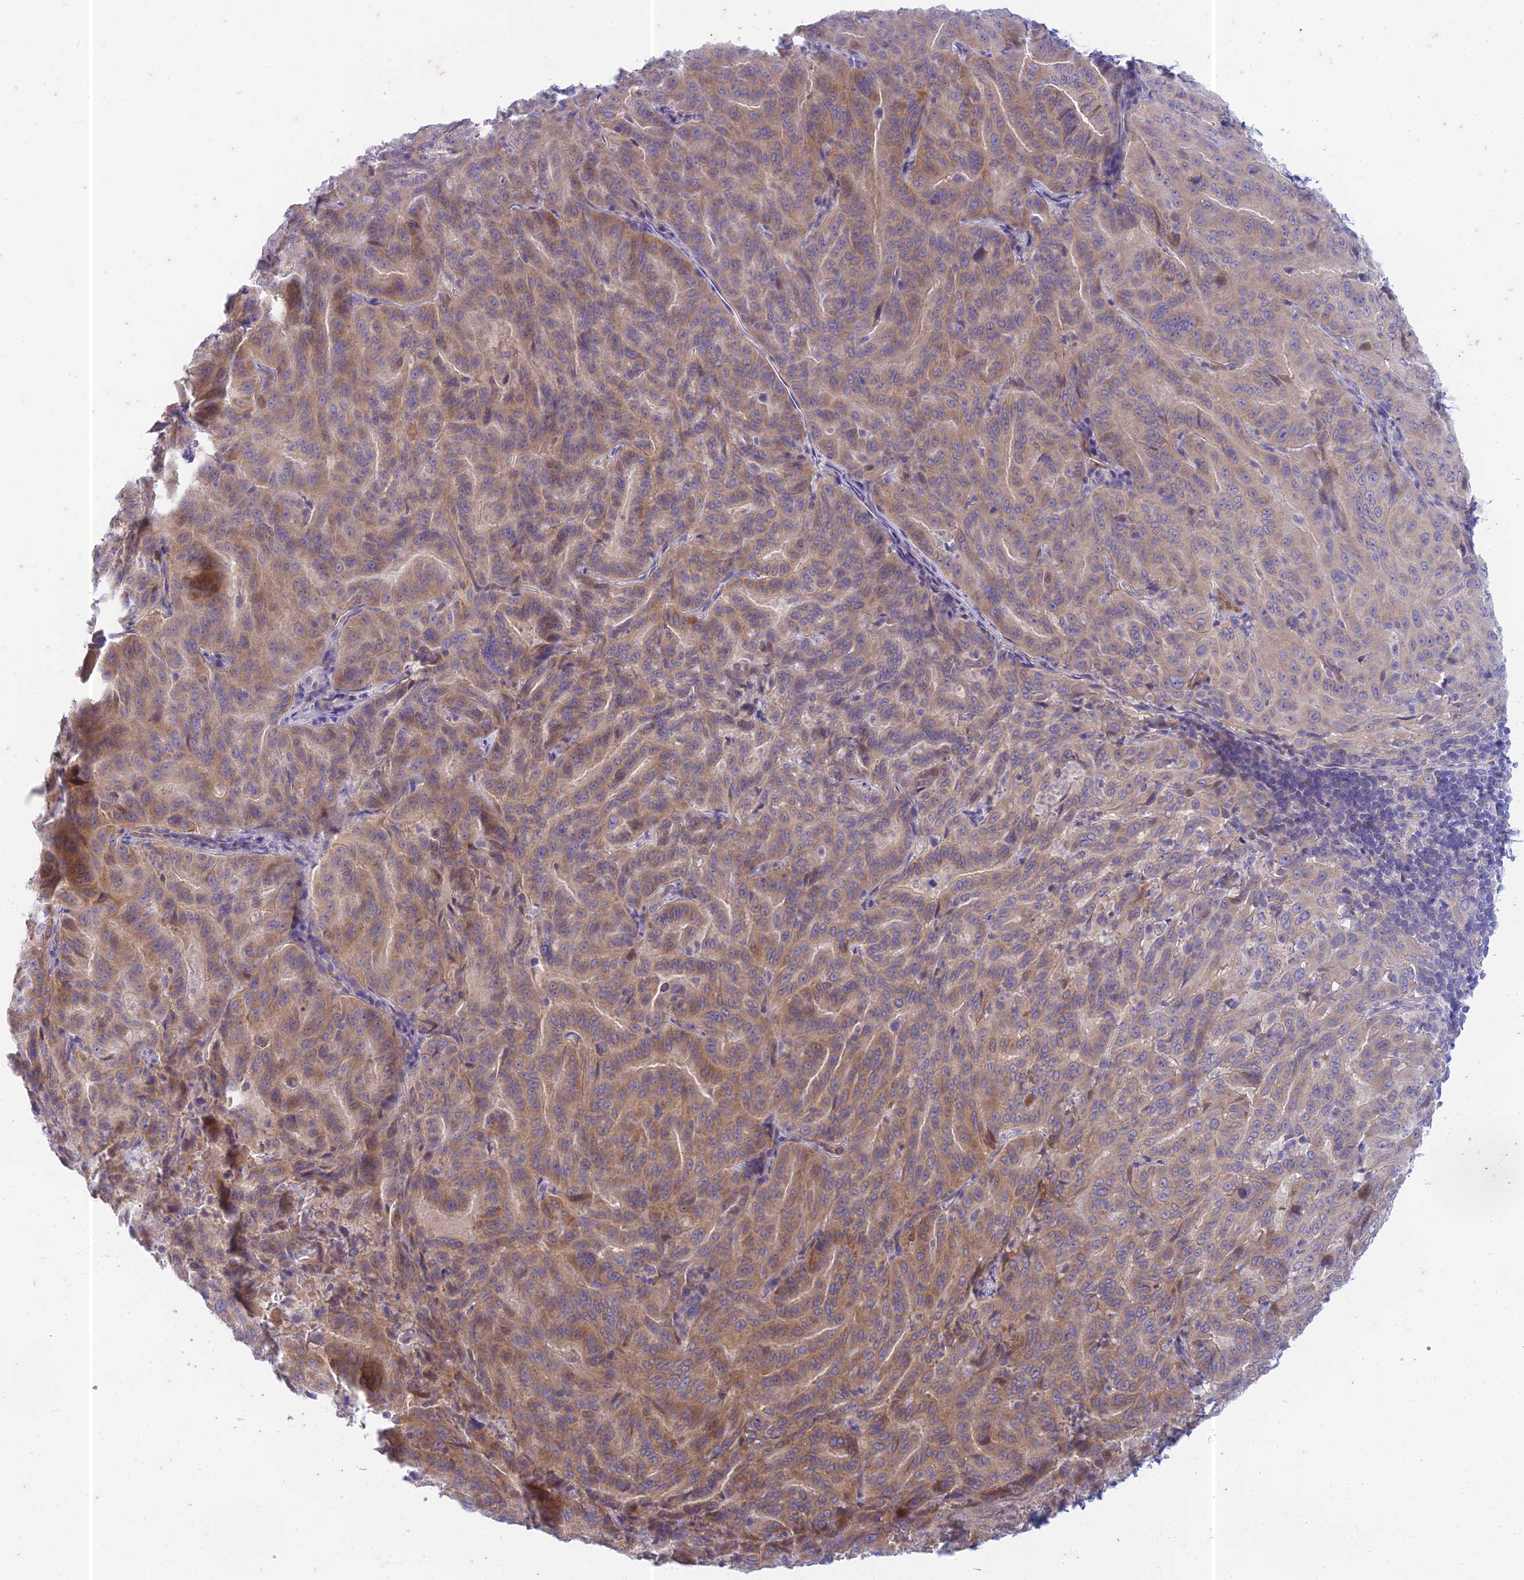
{"staining": {"intensity": "weak", "quantity": ">75%", "location": "cytoplasmic/membranous"}, "tissue": "pancreatic cancer", "cell_type": "Tumor cells", "image_type": "cancer", "snomed": [{"axis": "morphology", "description": "Adenocarcinoma, NOS"}, {"axis": "topography", "description": "Pancreas"}], "caption": "Human pancreatic cancer (adenocarcinoma) stained for a protein (brown) shows weak cytoplasmic/membranous positive positivity in approximately >75% of tumor cells.", "gene": "PTCD2", "patient": {"sex": "male", "age": 63}}